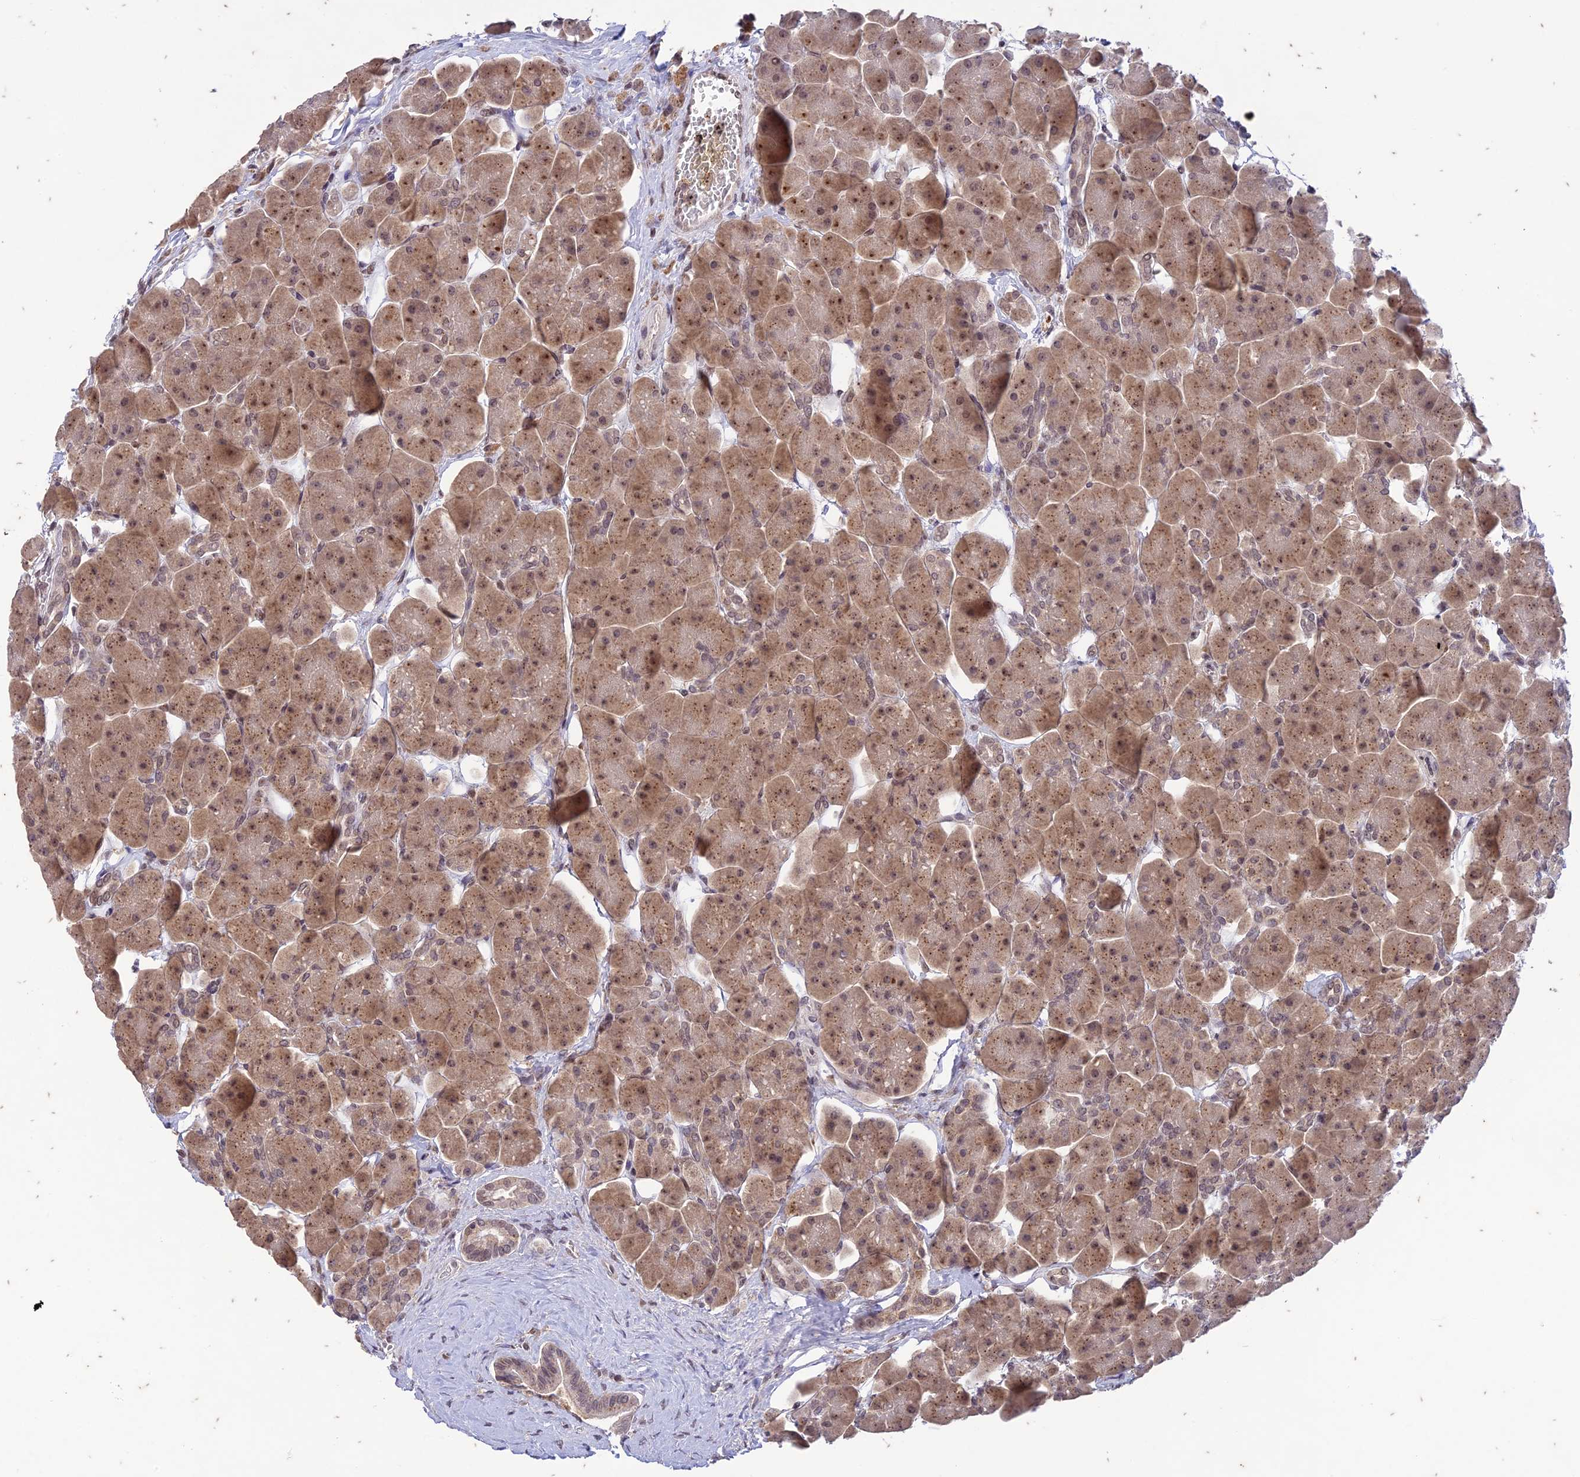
{"staining": {"intensity": "moderate", "quantity": ">75%", "location": "cytoplasmic/membranous,nuclear"}, "tissue": "pancreas", "cell_type": "Exocrine glandular cells", "image_type": "normal", "snomed": [{"axis": "morphology", "description": "Normal tissue, NOS"}, {"axis": "topography", "description": "Pancreas"}], "caption": "Human pancreas stained for a protein (brown) reveals moderate cytoplasmic/membranous,nuclear positive positivity in about >75% of exocrine glandular cells.", "gene": "POP4", "patient": {"sex": "male", "age": 66}}